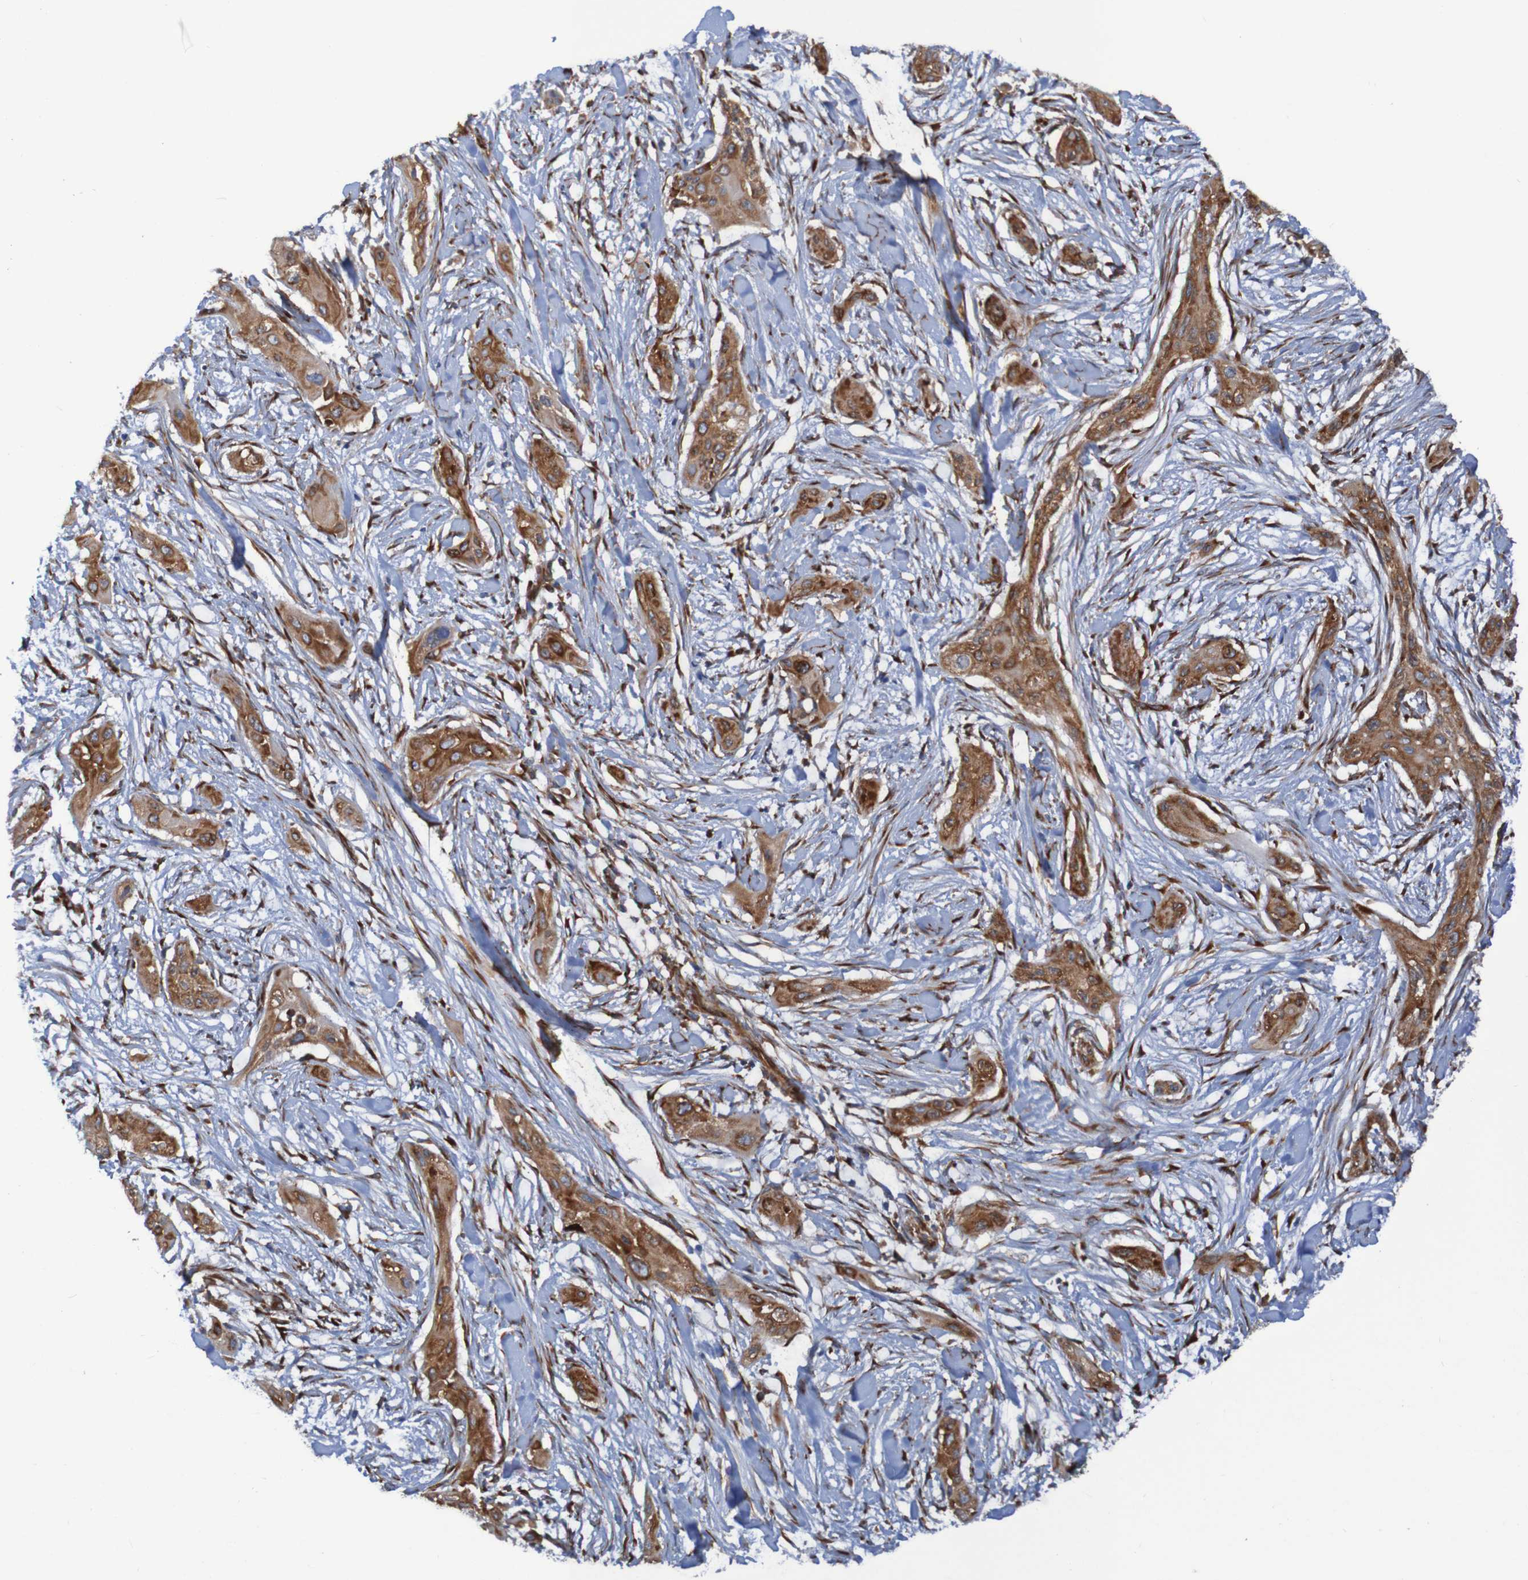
{"staining": {"intensity": "moderate", "quantity": ">75%", "location": "cytoplasmic/membranous"}, "tissue": "lung cancer", "cell_type": "Tumor cells", "image_type": "cancer", "snomed": [{"axis": "morphology", "description": "Squamous cell carcinoma, NOS"}, {"axis": "topography", "description": "Lung"}], "caption": "A micrograph of human lung cancer (squamous cell carcinoma) stained for a protein shows moderate cytoplasmic/membranous brown staining in tumor cells. (Stains: DAB (3,3'-diaminobenzidine) in brown, nuclei in blue, Microscopy: brightfield microscopy at high magnification).", "gene": "RPL10", "patient": {"sex": "female", "age": 47}}